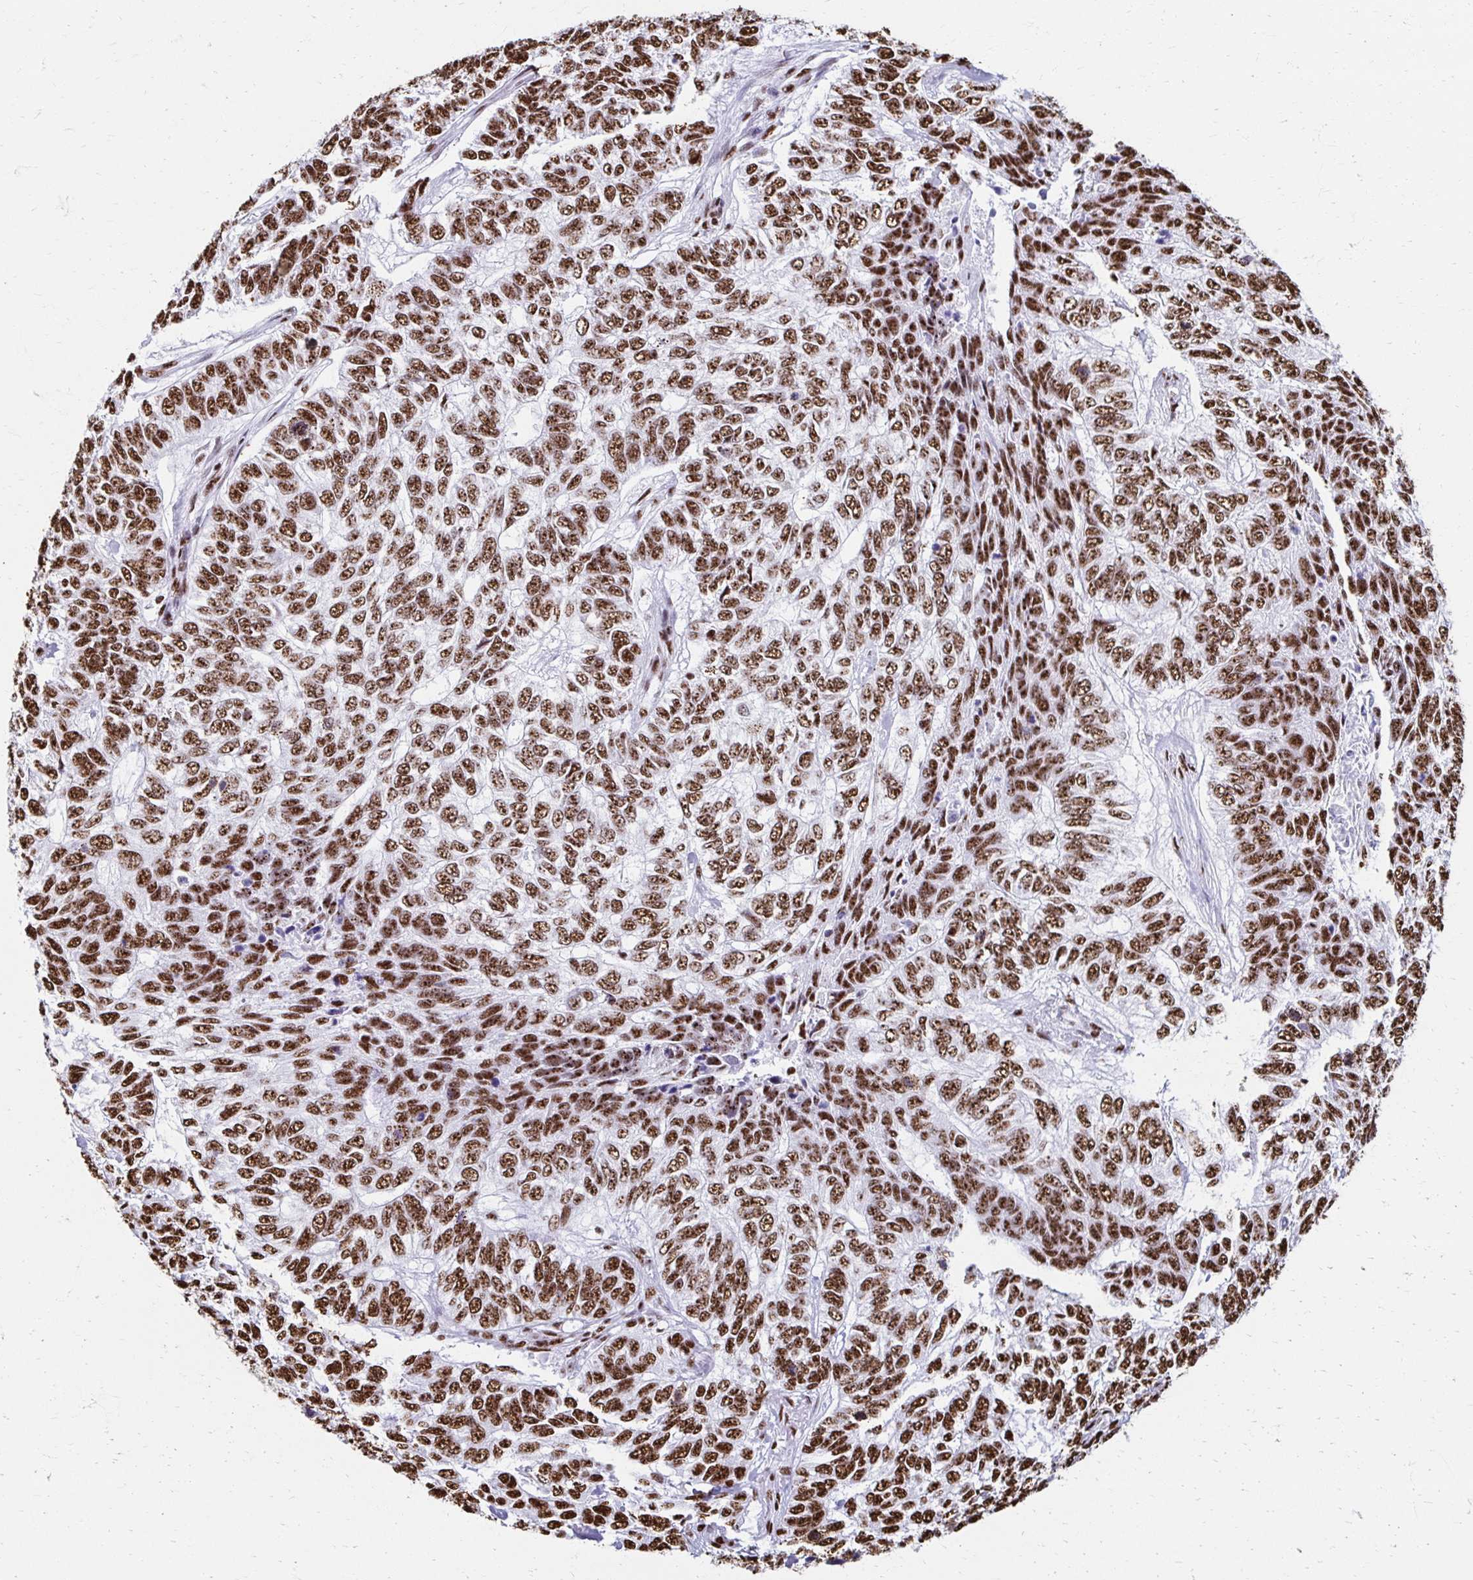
{"staining": {"intensity": "strong", "quantity": ">75%", "location": "nuclear"}, "tissue": "skin cancer", "cell_type": "Tumor cells", "image_type": "cancer", "snomed": [{"axis": "morphology", "description": "Basal cell carcinoma"}, {"axis": "topography", "description": "Skin"}], "caption": "Brown immunohistochemical staining in human skin basal cell carcinoma demonstrates strong nuclear positivity in approximately >75% of tumor cells.", "gene": "NONO", "patient": {"sex": "female", "age": 65}}